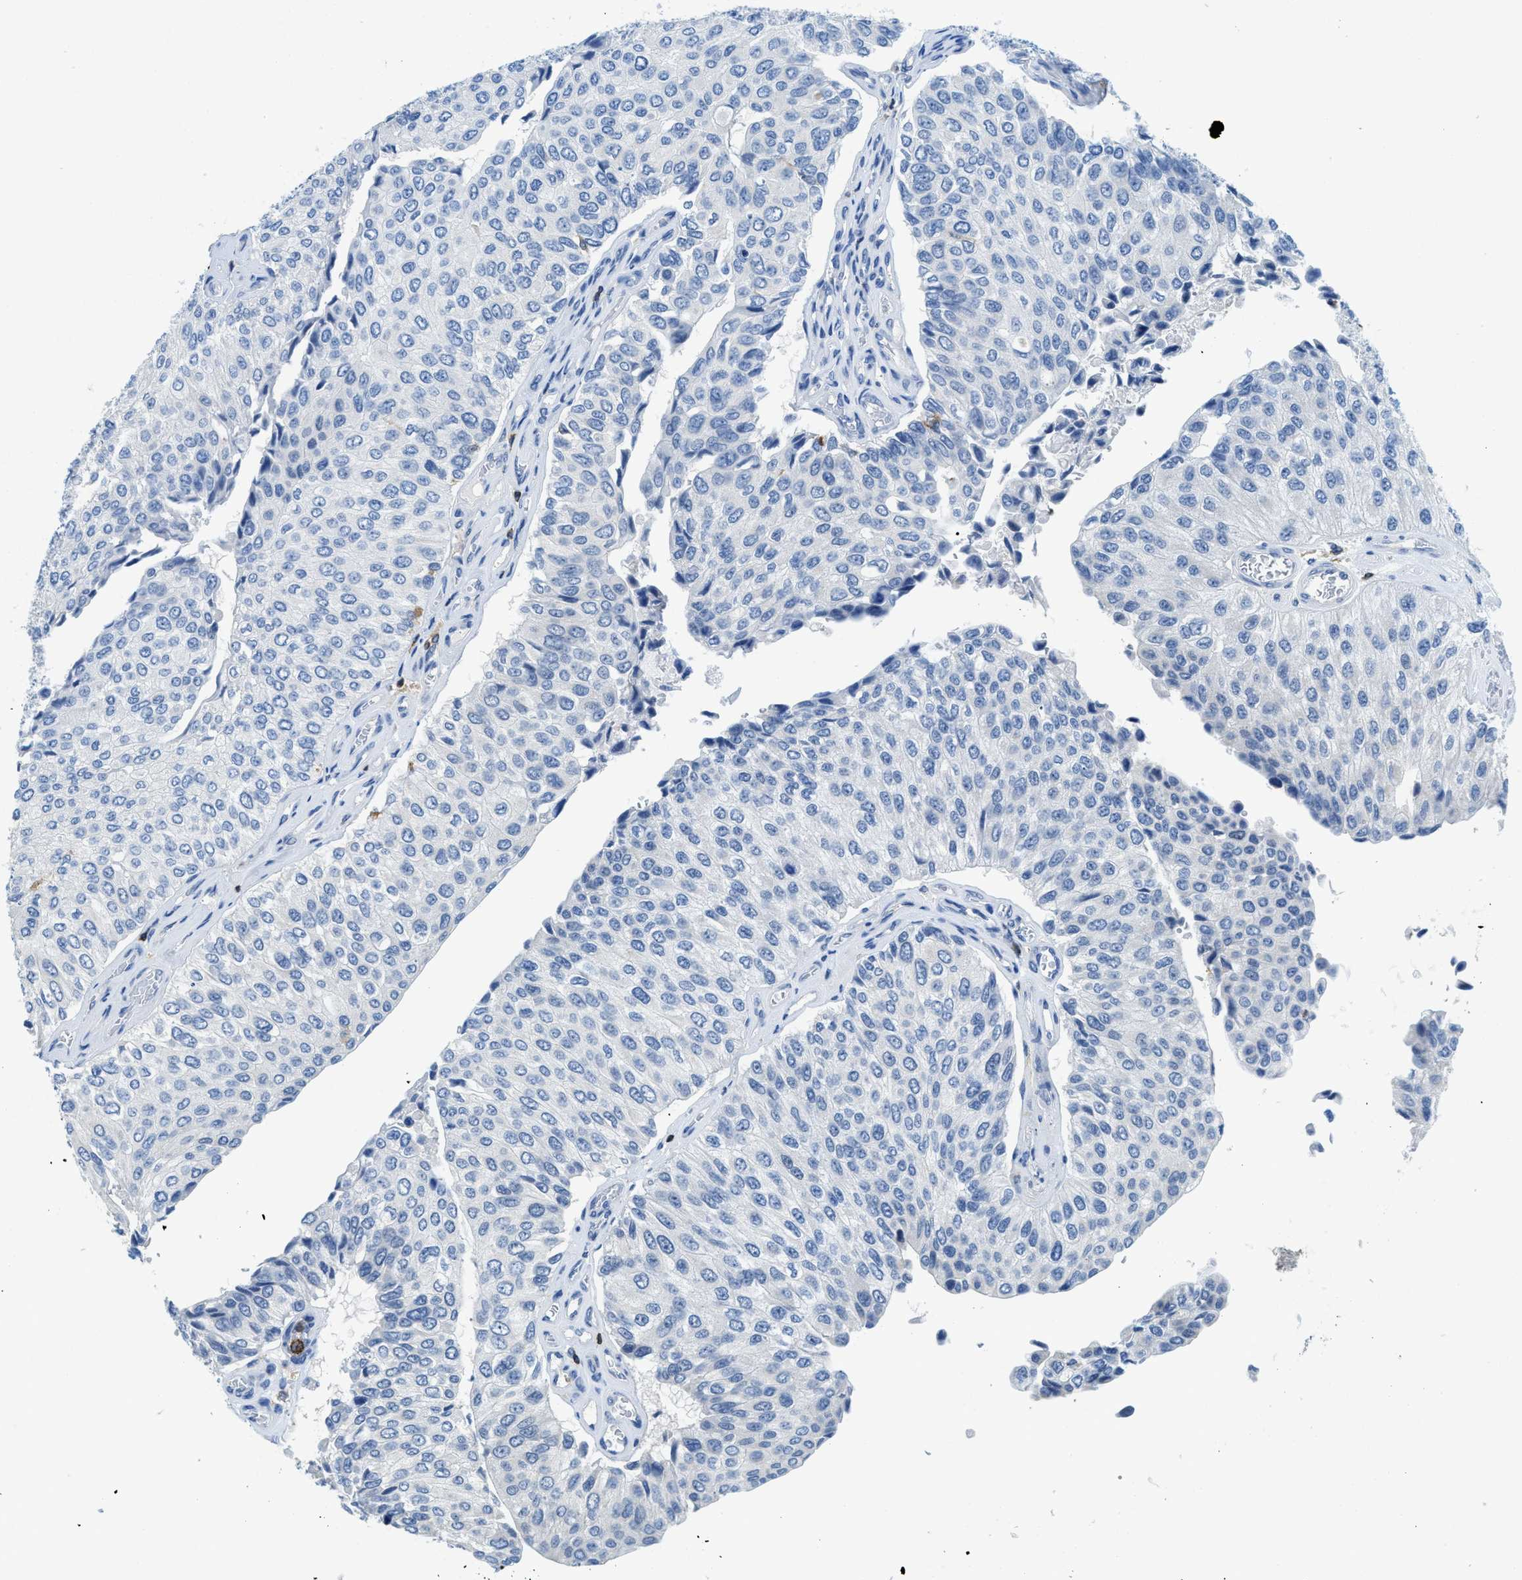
{"staining": {"intensity": "negative", "quantity": "none", "location": "none"}, "tissue": "urothelial cancer", "cell_type": "Tumor cells", "image_type": "cancer", "snomed": [{"axis": "morphology", "description": "Urothelial carcinoma, High grade"}, {"axis": "topography", "description": "Kidney"}, {"axis": "topography", "description": "Urinary bladder"}], "caption": "The image displays no significant expression in tumor cells of high-grade urothelial carcinoma.", "gene": "FAM151A", "patient": {"sex": "male", "age": 77}}